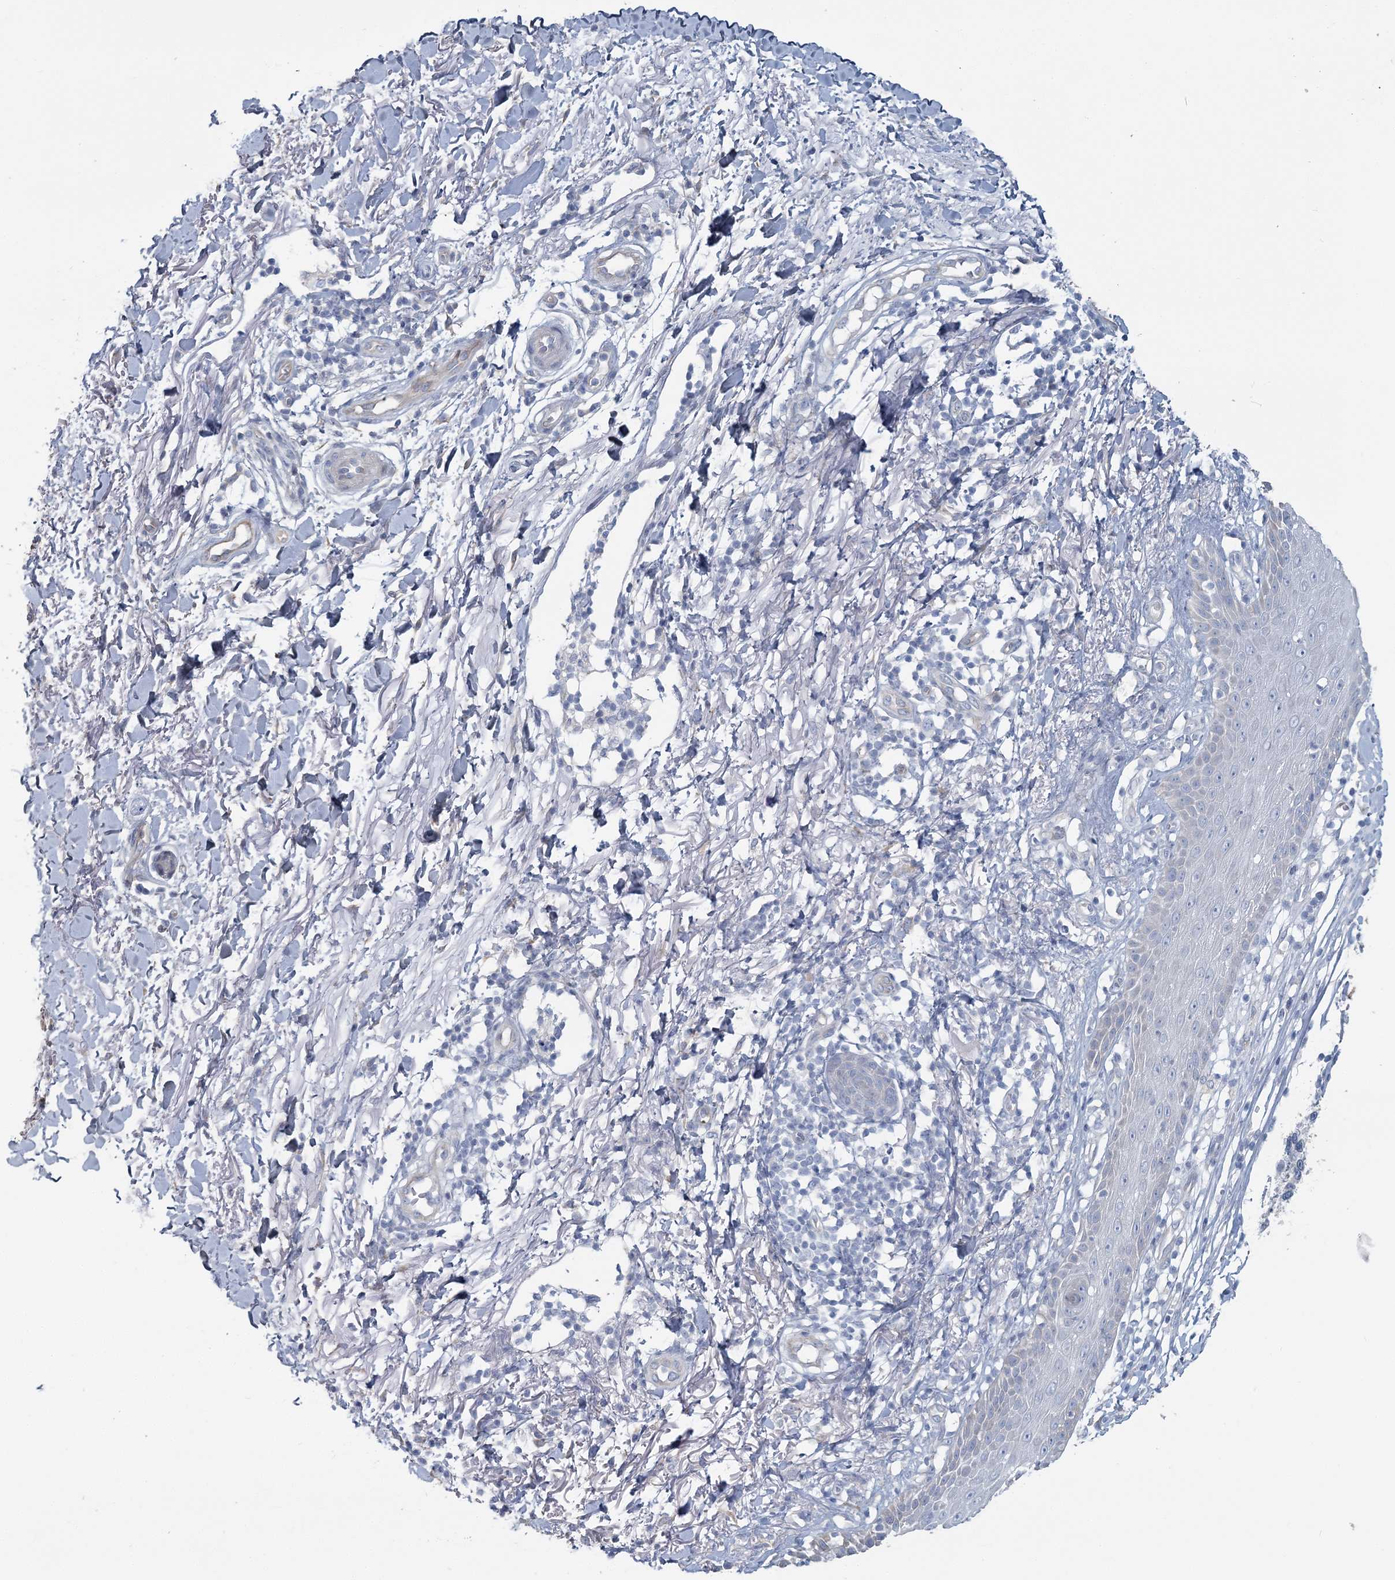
{"staining": {"intensity": "negative", "quantity": "none", "location": "none"}, "tissue": "melanoma", "cell_type": "Tumor cells", "image_type": "cancer", "snomed": [{"axis": "morphology", "description": "Malignant melanoma, NOS"}, {"axis": "topography", "description": "Skin"}], "caption": "Tumor cells show no significant protein positivity in melanoma.", "gene": "CMBL", "patient": {"sex": "female", "age": 82}}